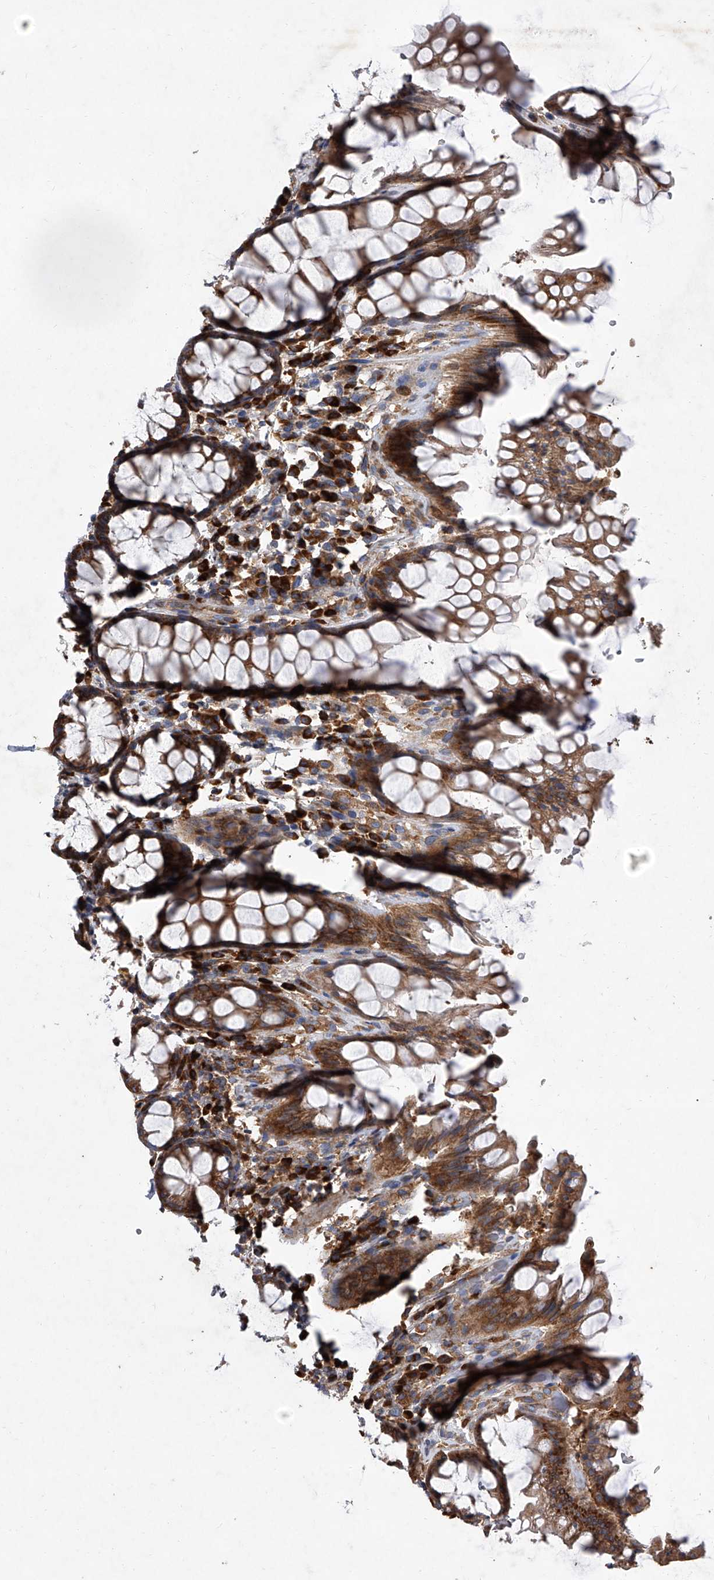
{"staining": {"intensity": "moderate", "quantity": ">75%", "location": "cytoplasmic/membranous"}, "tissue": "rectum", "cell_type": "Glandular cells", "image_type": "normal", "snomed": [{"axis": "morphology", "description": "Normal tissue, NOS"}, {"axis": "topography", "description": "Rectum"}], "caption": "Approximately >75% of glandular cells in normal human rectum demonstrate moderate cytoplasmic/membranous protein staining as visualized by brown immunohistochemical staining.", "gene": "EIF2S2", "patient": {"sex": "male", "age": 64}}